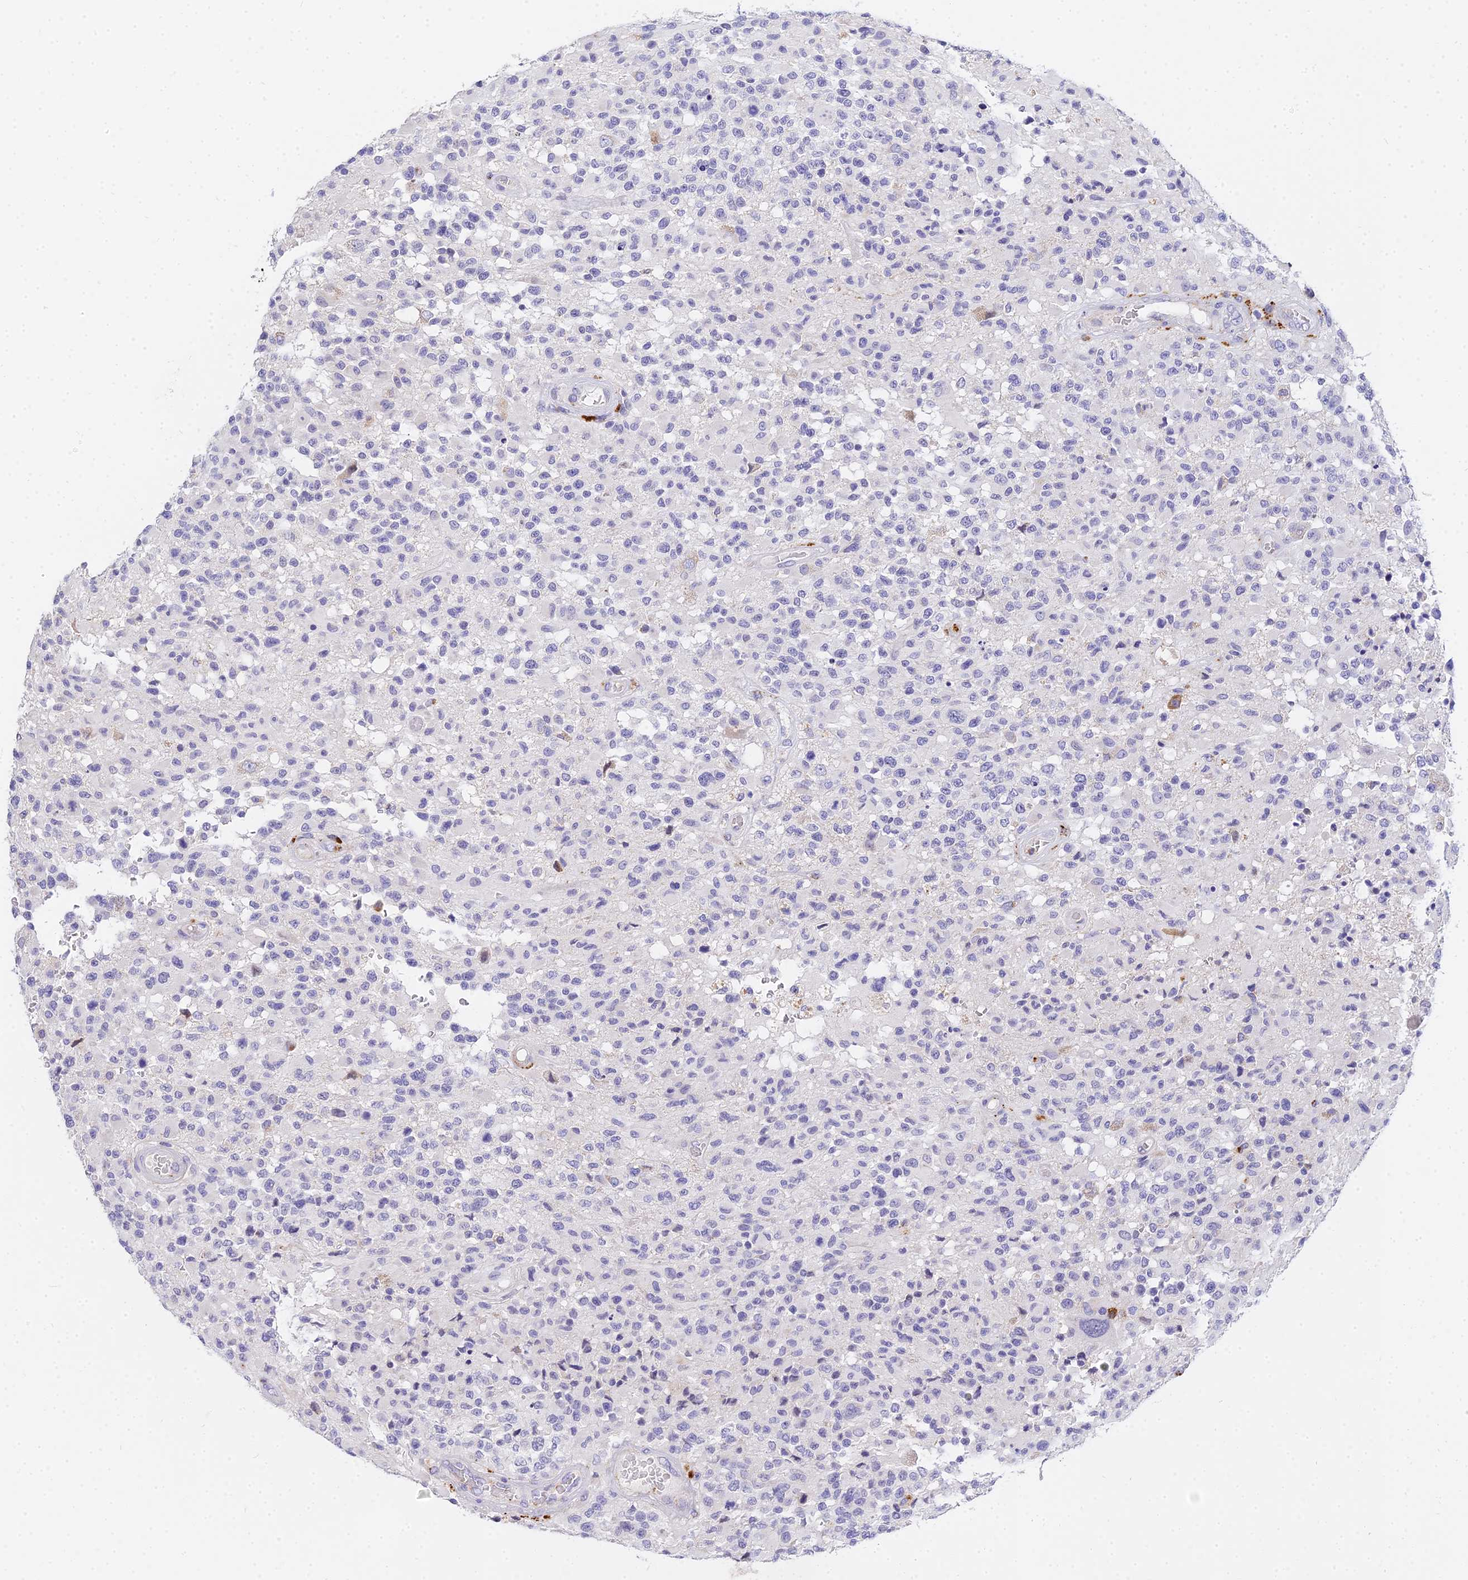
{"staining": {"intensity": "negative", "quantity": "none", "location": "none"}, "tissue": "glioma", "cell_type": "Tumor cells", "image_type": "cancer", "snomed": [{"axis": "morphology", "description": "Glioma, malignant, High grade"}, {"axis": "morphology", "description": "Glioblastoma, NOS"}, {"axis": "topography", "description": "Brain"}], "caption": "High magnification brightfield microscopy of glioma stained with DAB (3,3'-diaminobenzidine) (brown) and counterstained with hematoxylin (blue): tumor cells show no significant expression. (Immunohistochemistry, brightfield microscopy, high magnification).", "gene": "VWC2L", "patient": {"sex": "male", "age": 60}}